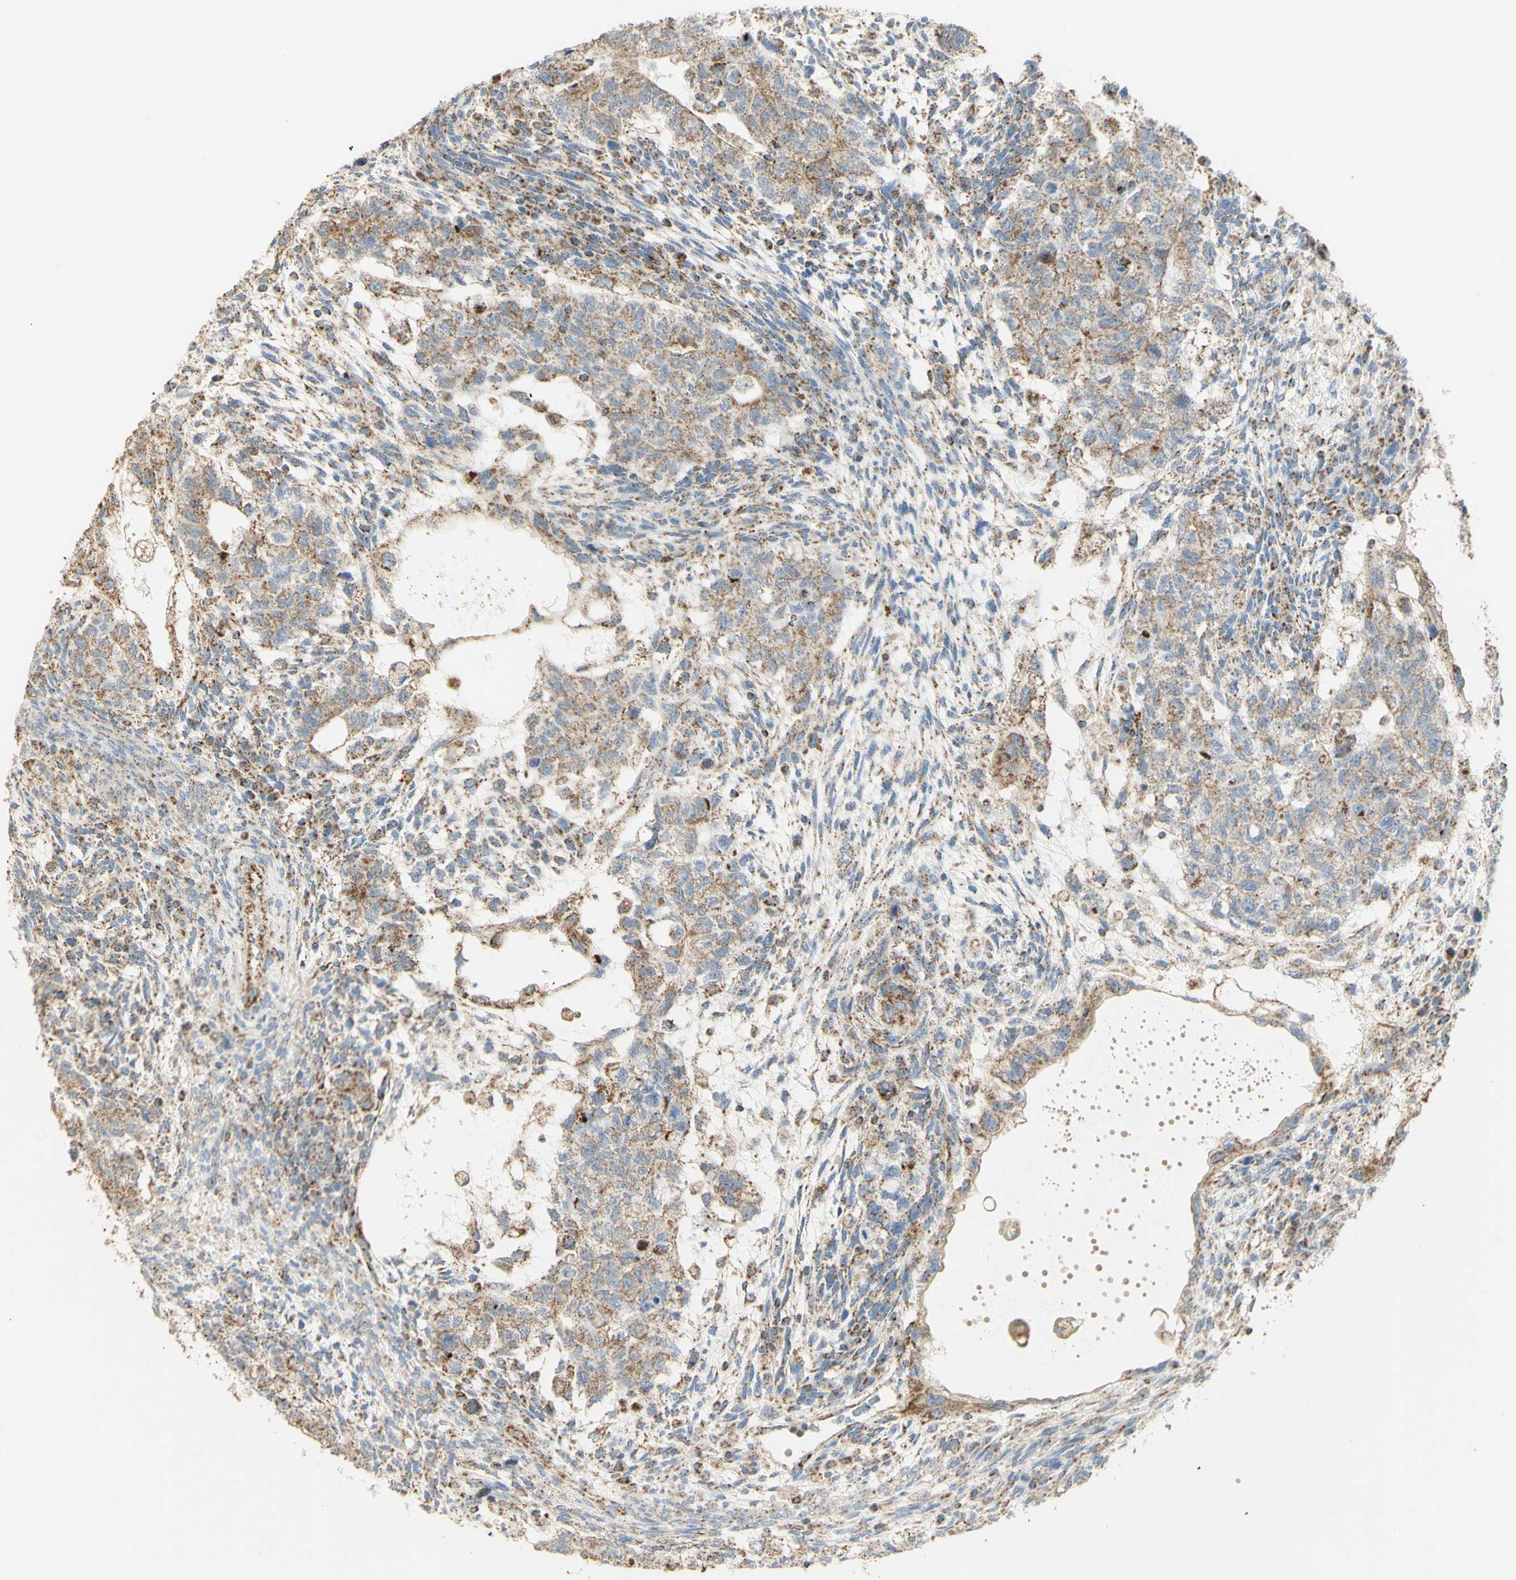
{"staining": {"intensity": "weak", "quantity": ">75%", "location": "cytoplasmic/membranous"}, "tissue": "testis cancer", "cell_type": "Tumor cells", "image_type": "cancer", "snomed": [{"axis": "morphology", "description": "Normal tissue, NOS"}, {"axis": "morphology", "description": "Carcinoma, Embryonal, NOS"}, {"axis": "topography", "description": "Testis"}], "caption": "Immunohistochemical staining of testis embryonal carcinoma displays weak cytoplasmic/membranous protein expression in about >75% of tumor cells.", "gene": "LETM1", "patient": {"sex": "male", "age": 36}}